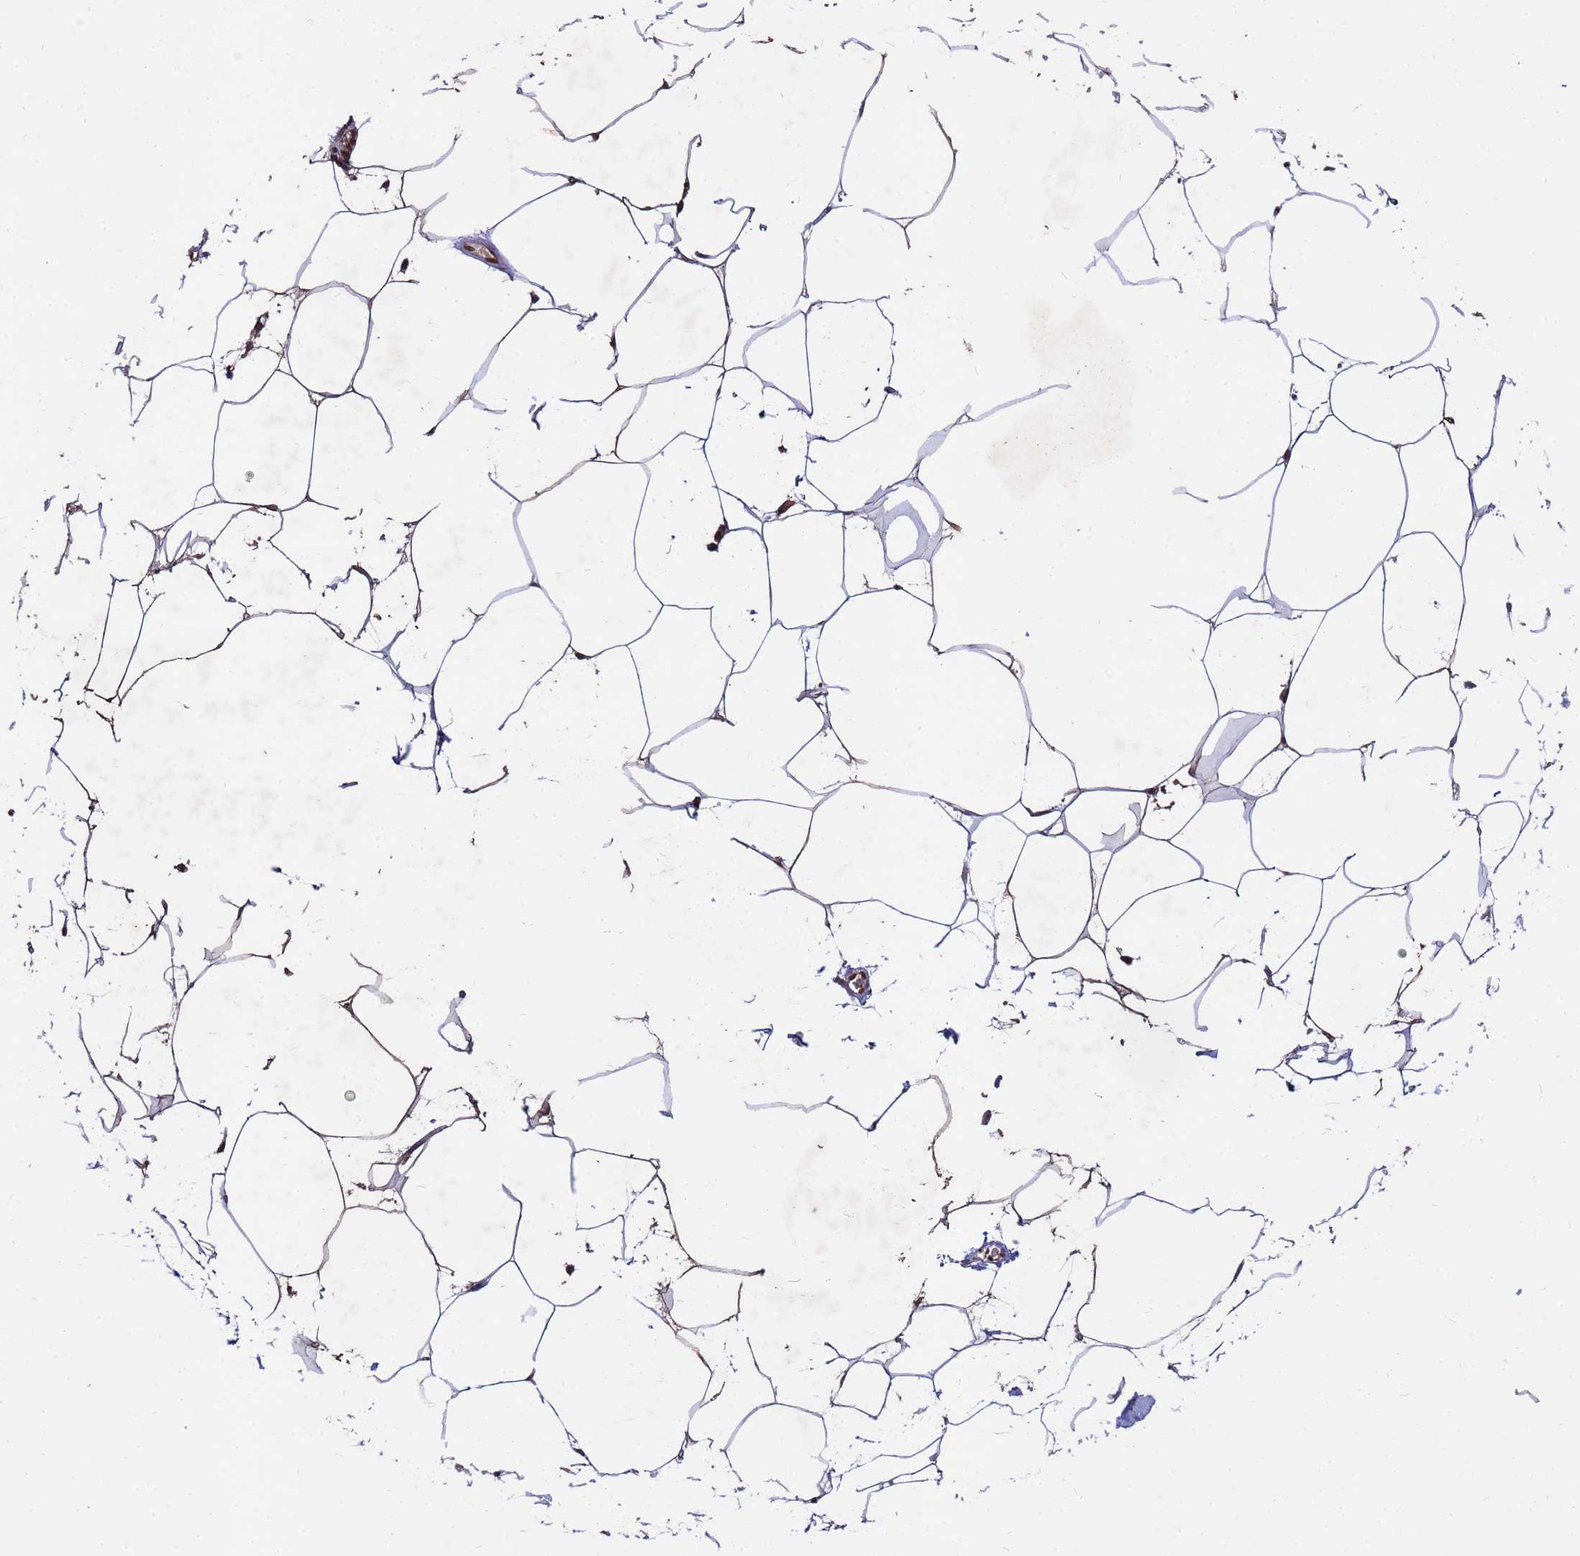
{"staining": {"intensity": "weak", "quantity": "<25%", "location": "nuclear"}, "tissue": "adipose tissue", "cell_type": "Adipocytes", "image_type": "normal", "snomed": [{"axis": "morphology", "description": "Normal tissue, NOS"}, {"axis": "topography", "description": "Adipose tissue"}], "caption": "Immunohistochemistry photomicrograph of unremarkable adipose tissue: human adipose tissue stained with DAB (3,3'-diaminobenzidine) displays no significant protein expression in adipocytes.", "gene": "GPR135", "patient": {"sex": "female", "age": 37}}